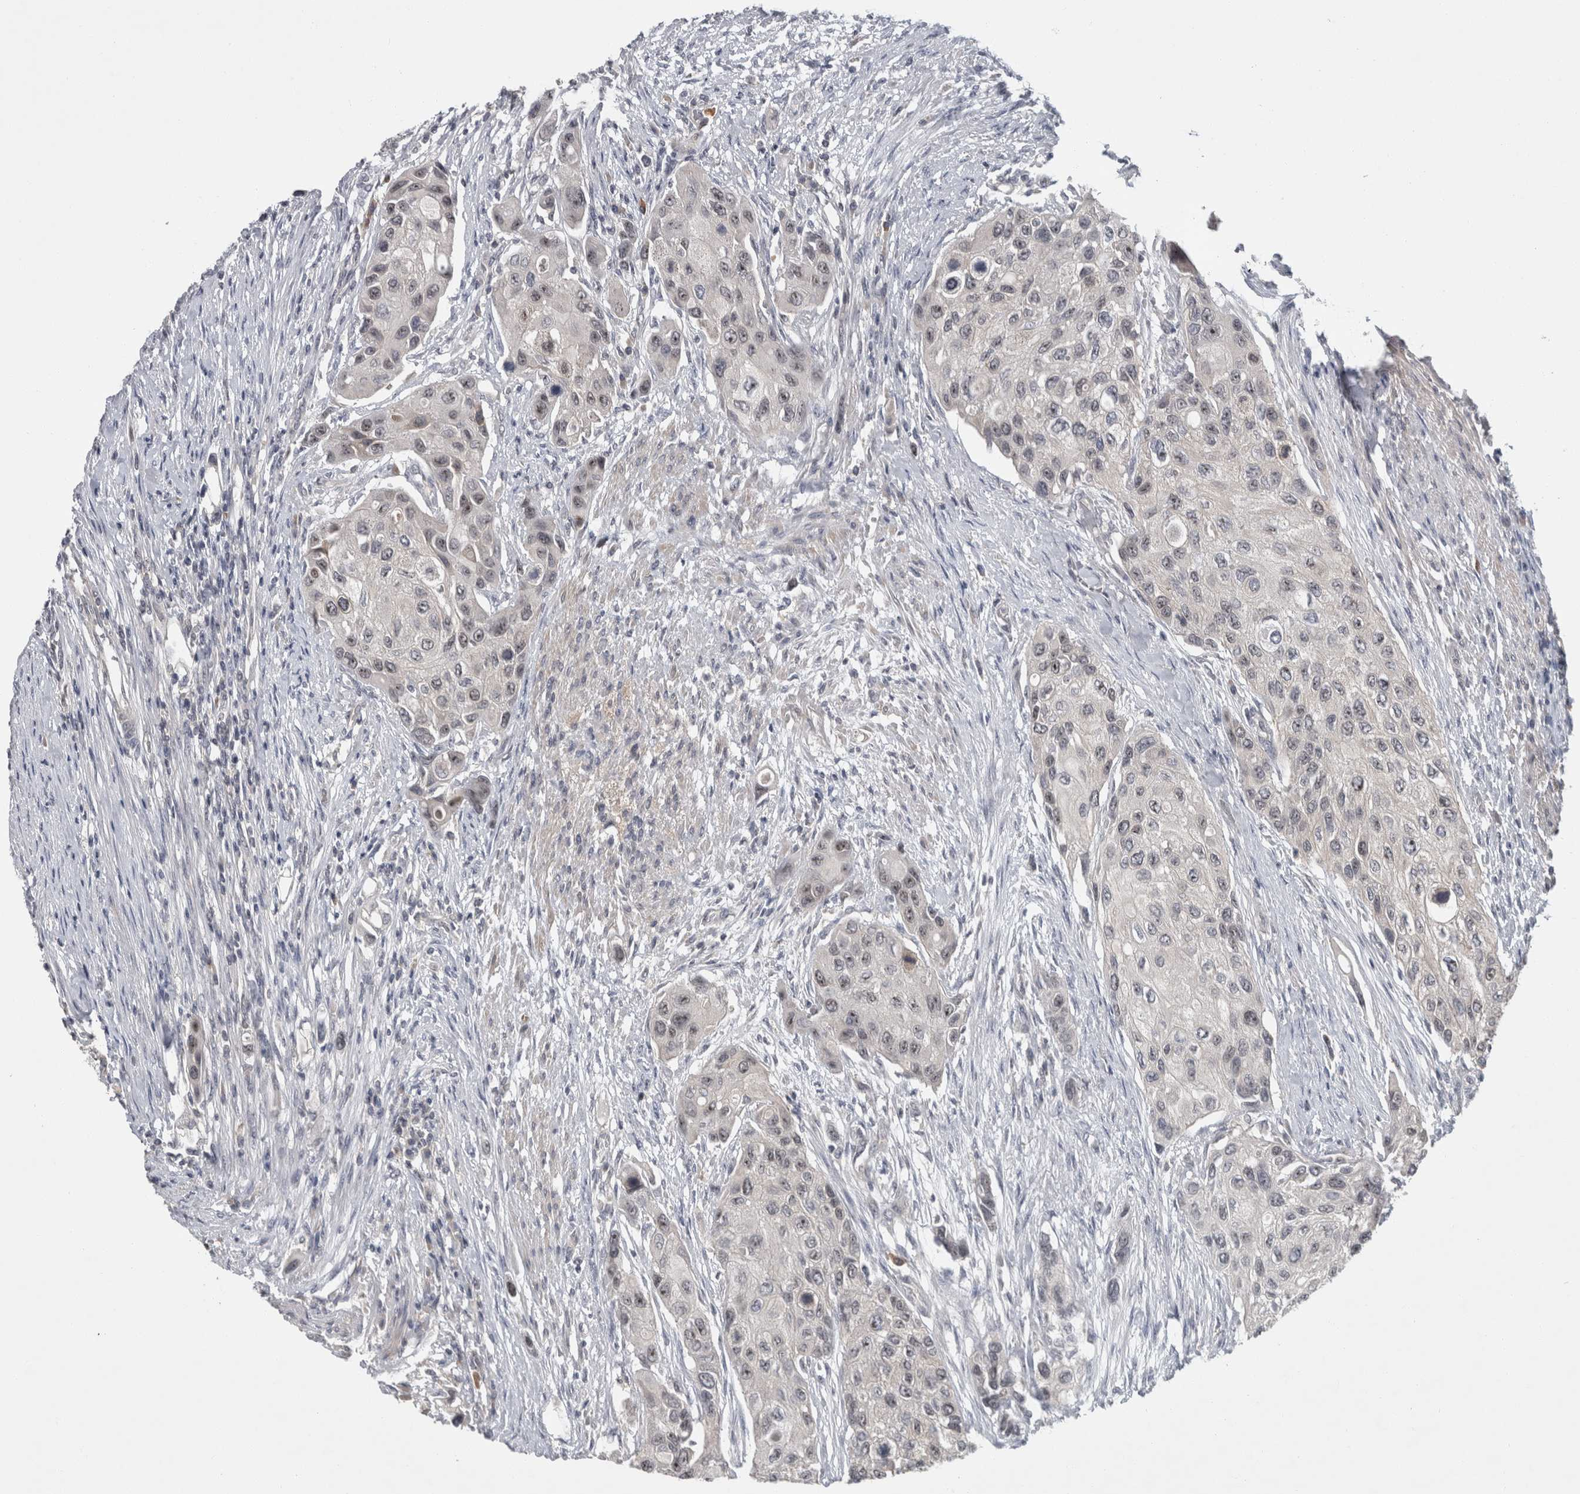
{"staining": {"intensity": "weak", "quantity": "<25%", "location": "nuclear"}, "tissue": "urothelial cancer", "cell_type": "Tumor cells", "image_type": "cancer", "snomed": [{"axis": "morphology", "description": "Urothelial carcinoma, High grade"}, {"axis": "topography", "description": "Urinary bladder"}], "caption": "An IHC photomicrograph of high-grade urothelial carcinoma is shown. There is no staining in tumor cells of high-grade urothelial carcinoma.", "gene": "RBM28", "patient": {"sex": "female", "age": 56}}